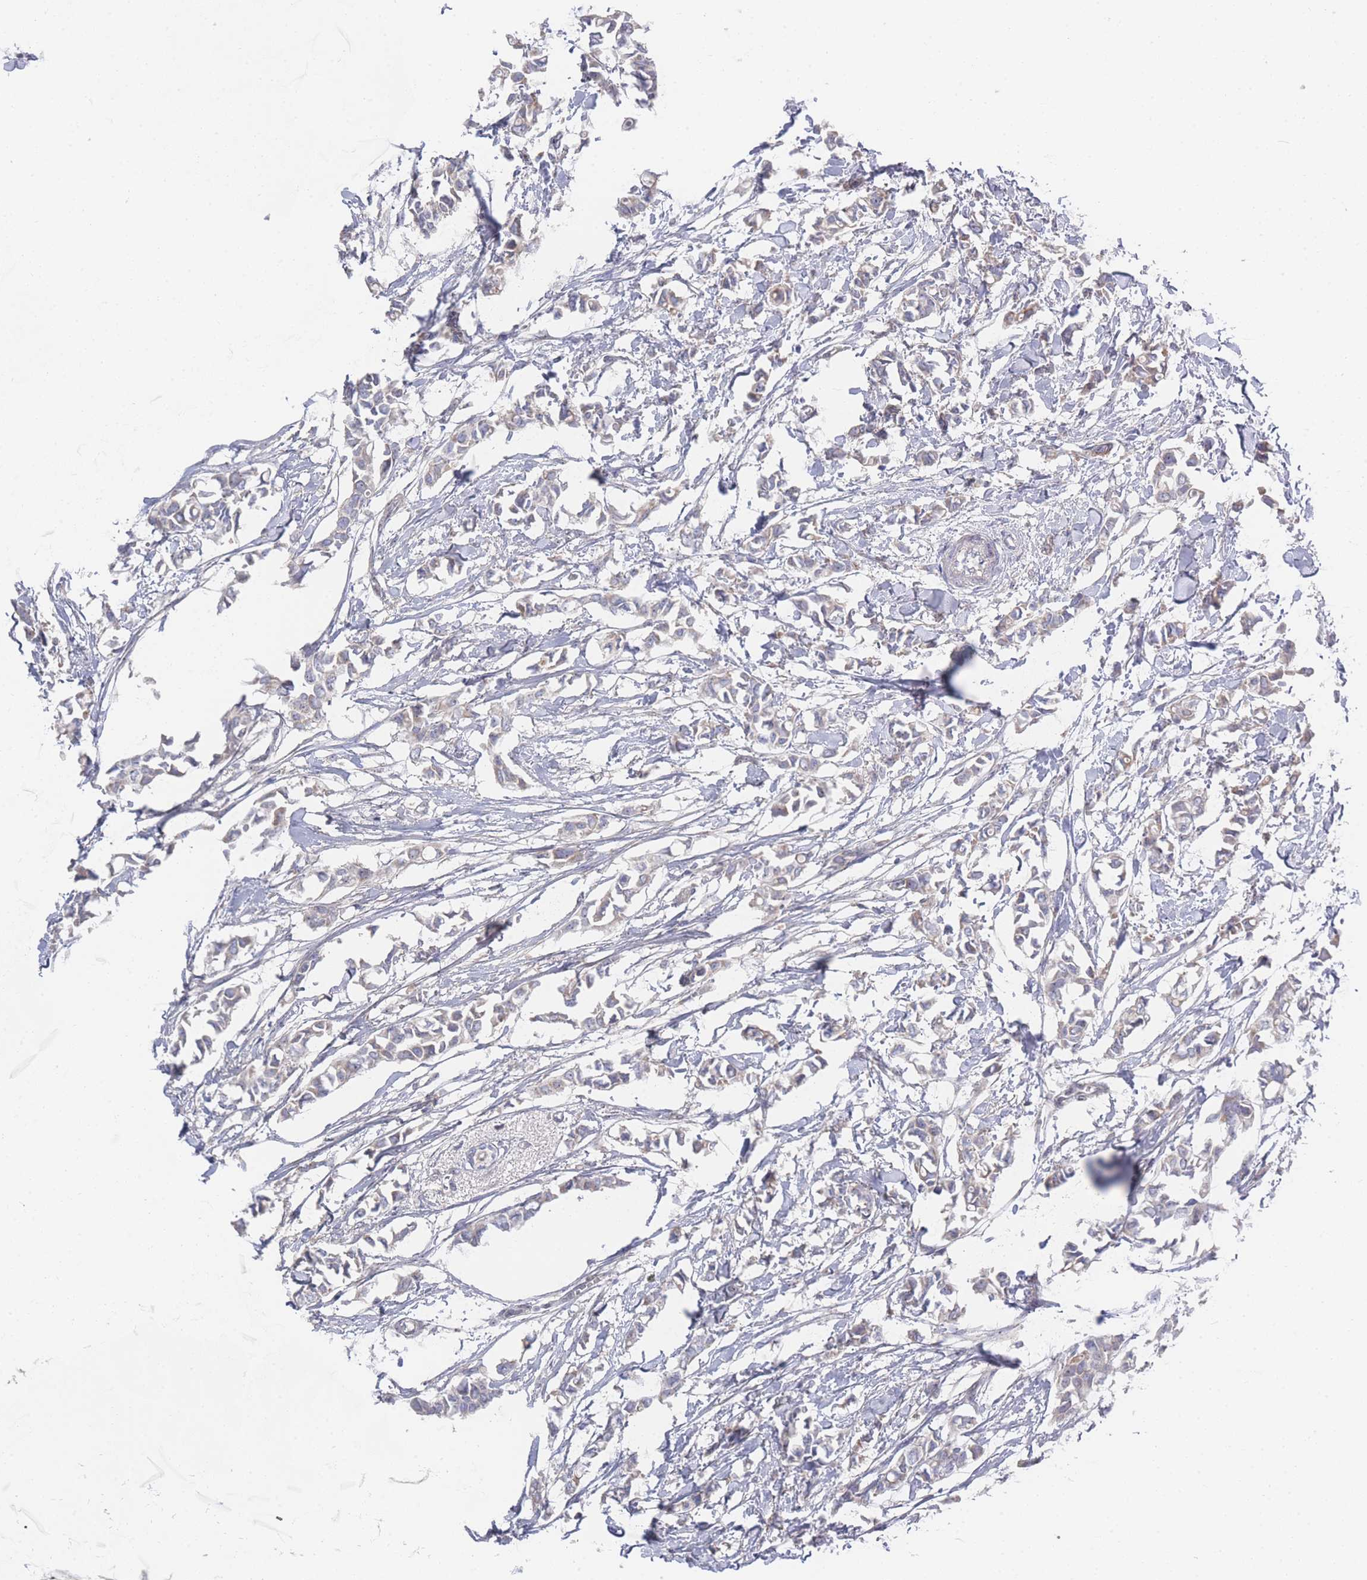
{"staining": {"intensity": "weak", "quantity": "25%-75%", "location": "cytoplasmic/membranous"}, "tissue": "breast cancer", "cell_type": "Tumor cells", "image_type": "cancer", "snomed": [{"axis": "morphology", "description": "Duct carcinoma"}, {"axis": "topography", "description": "Breast"}], "caption": "Approximately 25%-75% of tumor cells in human breast cancer (infiltrating ductal carcinoma) exhibit weak cytoplasmic/membranous protein staining as visualized by brown immunohistochemical staining.", "gene": "ZNF142", "patient": {"sex": "female", "age": 41}}